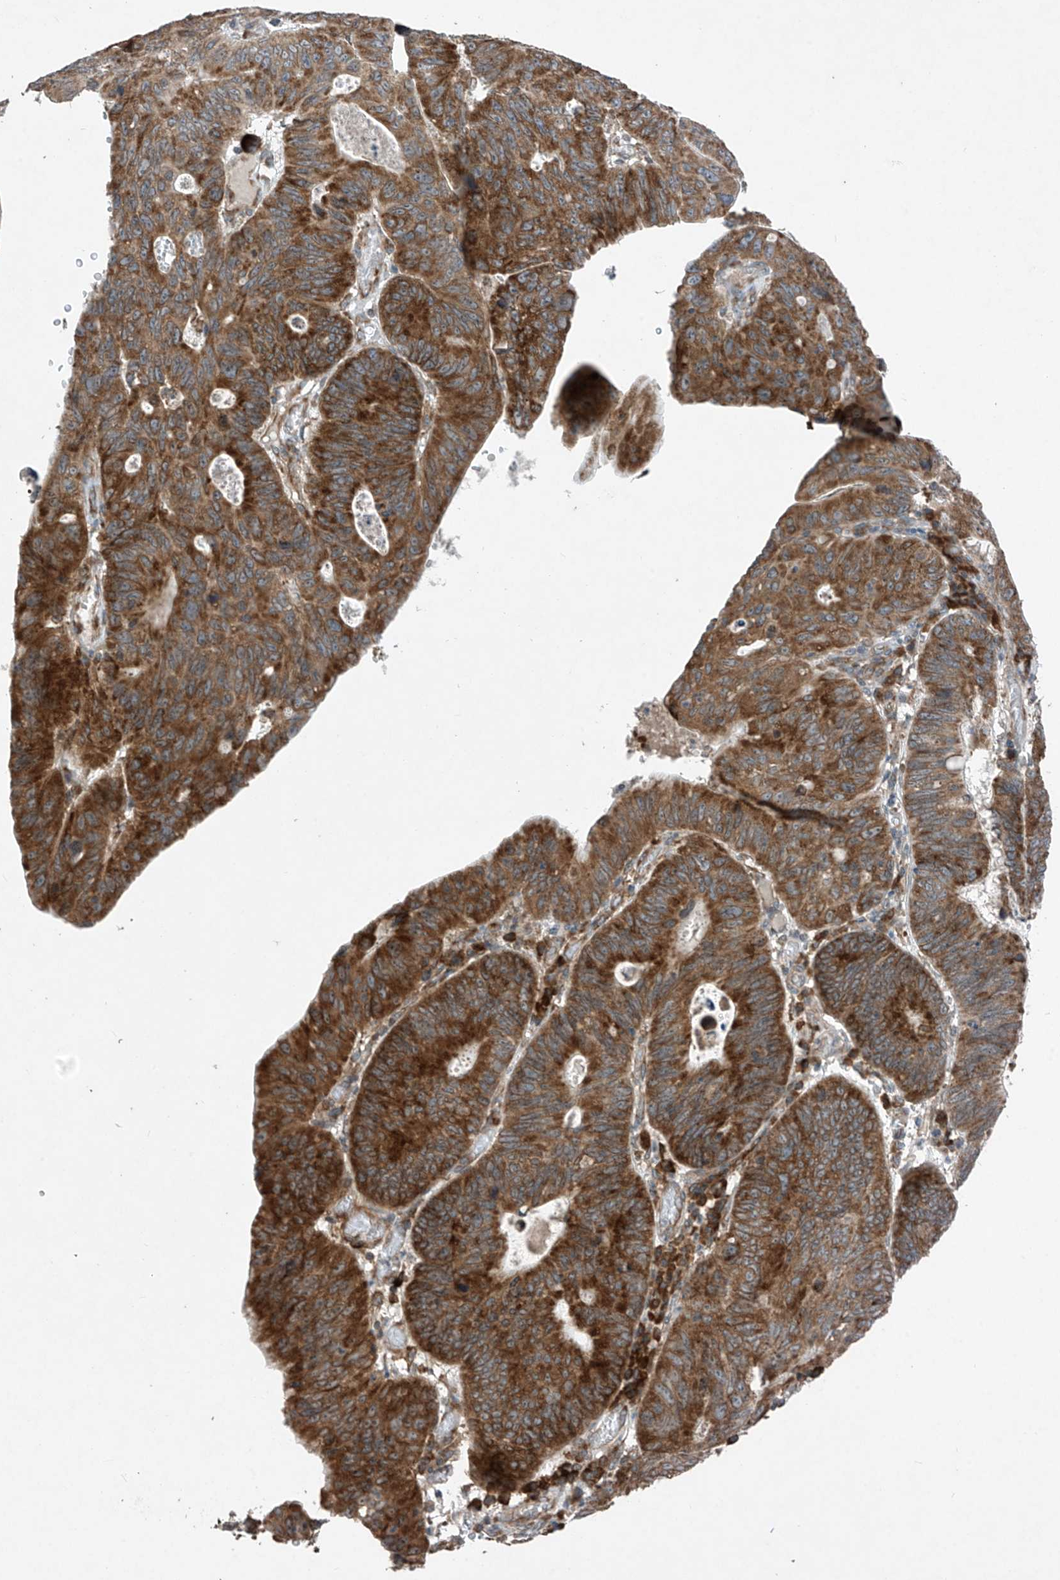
{"staining": {"intensity": "strong", "quantity": "25%-75%", "location": "cytoplasmic/membranous"}, "tissue": "stomach cancer", "cell_type": "Tumor cells", "image_type": "cancer", "snomed": [{"axis": "morphology", "description": "Adenocarcinoma, NOS"}, {"axis": "topography", "description": "Stomach"}], "caption": "Immunohistochemical staining of adenocarcinoma (stomach) demonstrates high levels of strong cytoplasmic/membranous positivity in approximately 25%-75% of tumor cells.", "gene": "RPL34", "patient": {"sex": "male", "age": 59}}